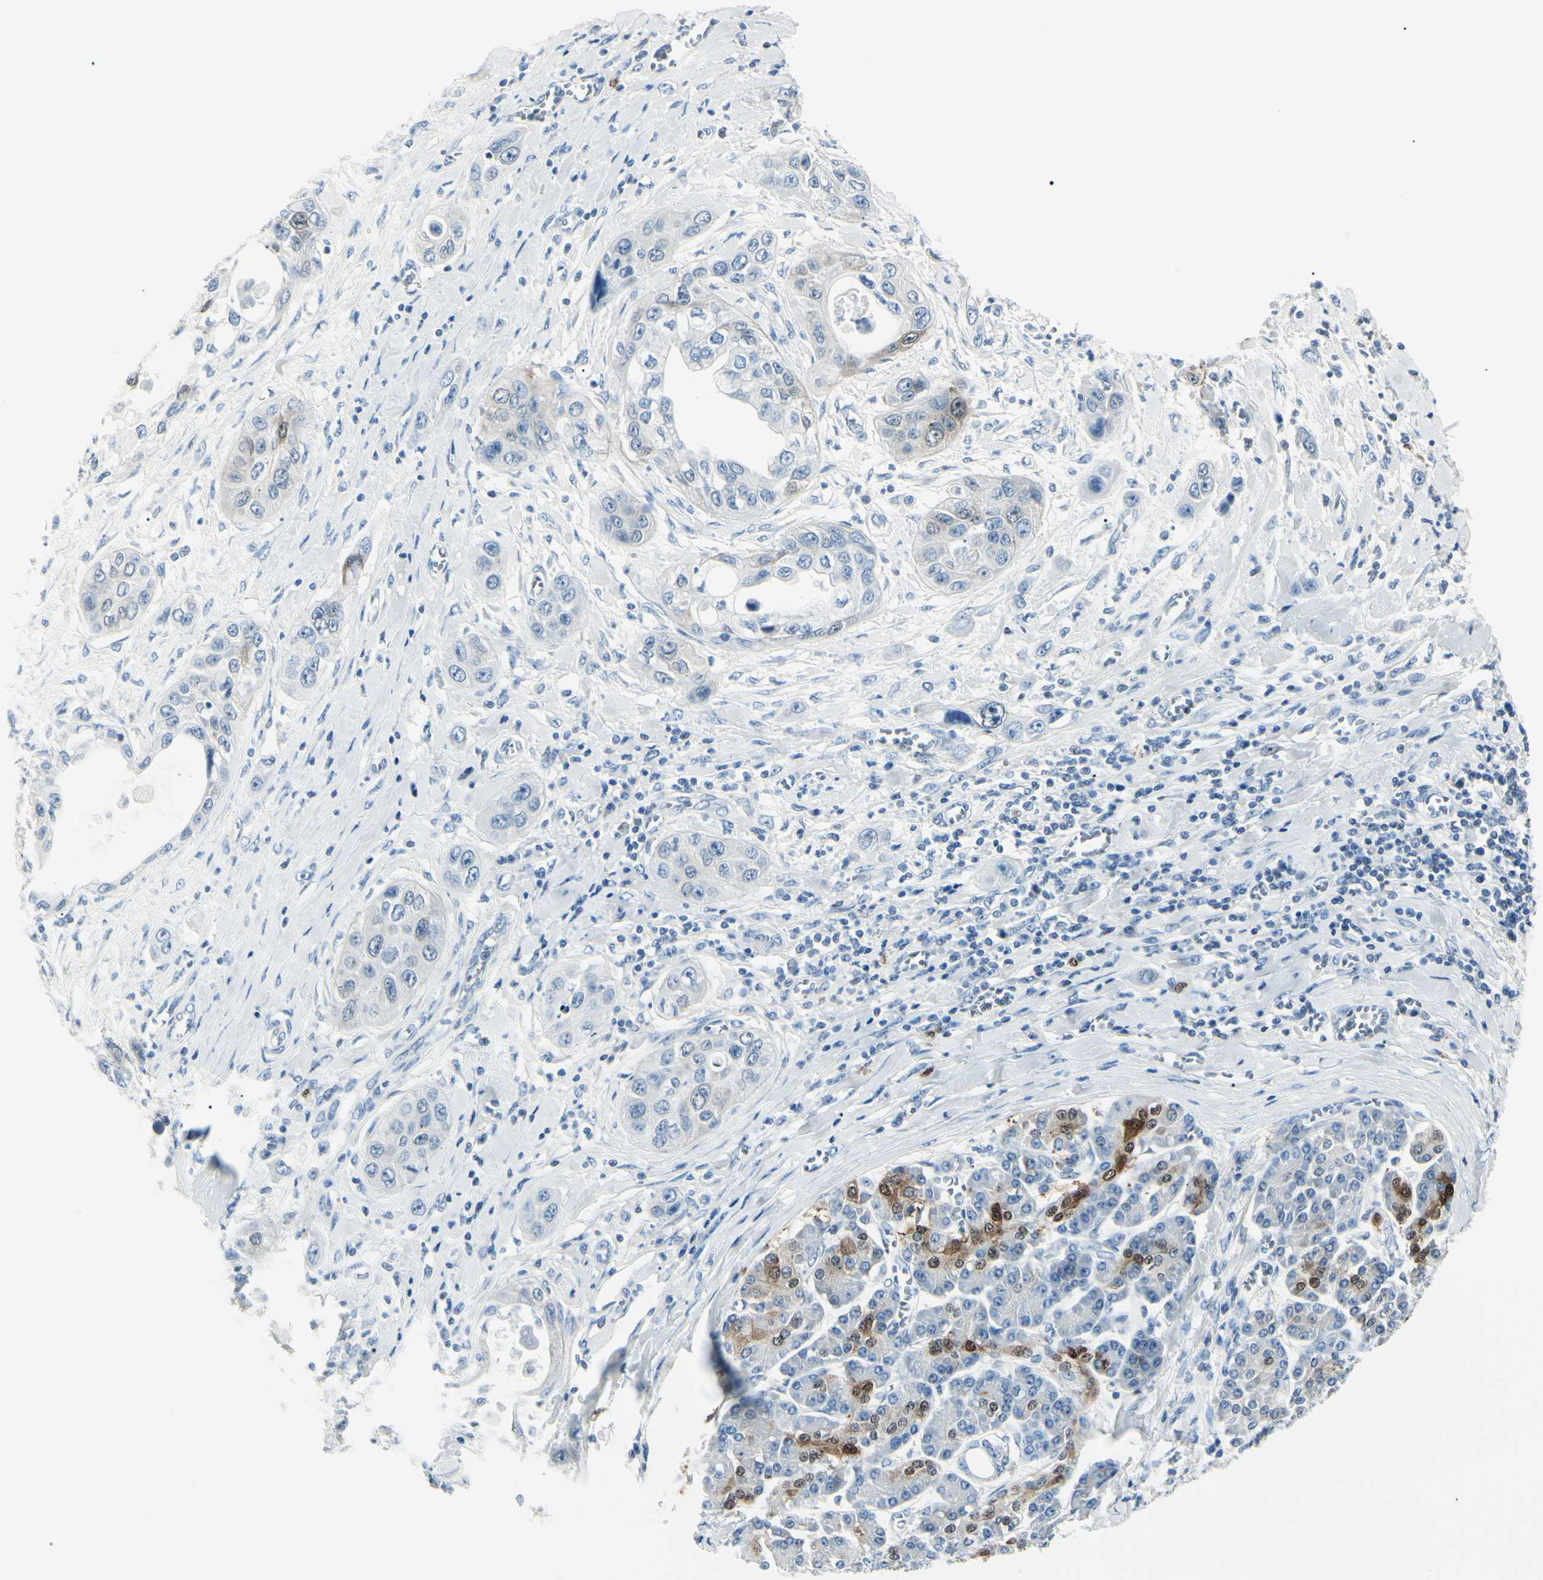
{"staining": {"intensity": "negative", "quantity": "none", "location": "none"}, "tissue": "pancreatic cancer", "cell_type": "Tumor cells", "image_type": "cancer", "snomed": [{"axis": "morphology", "description": "Adenocarcinoma, NOS"}, {"axis": "topography", "description": "Pancreas"}], "caption": "IHC of pancreatic adenocarcinoma shows no expression in tumor cells.", "gene": "CA2", "patient": {"sex": "female", "age": 70}}